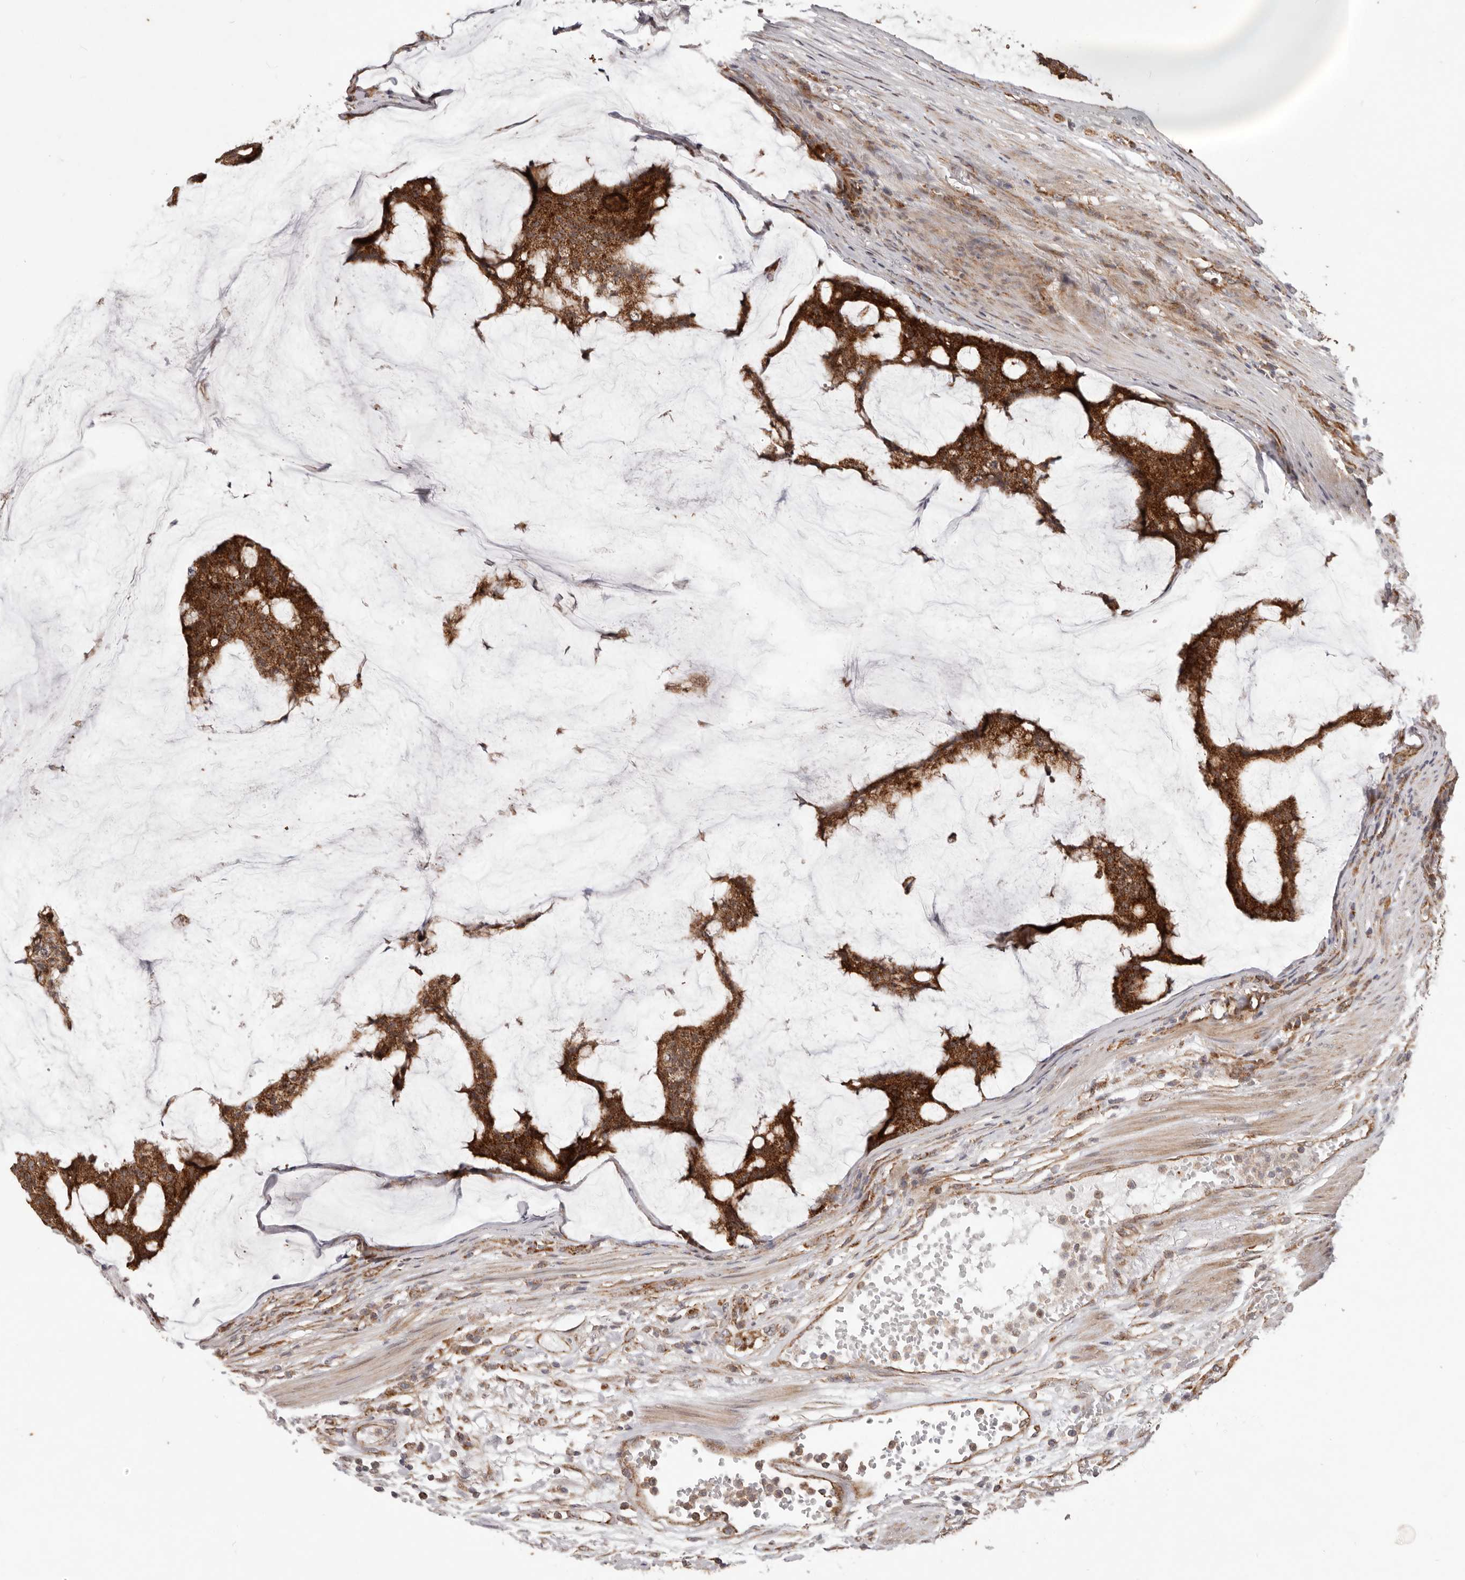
{"staining": {"intensity": "strong", "quantity": ">75%", "location": "cytoplasmic/membranous"}, "tissue": "colorectal cancer", "cell_type": "Tumor cells", "image_type": "cancer", "snomed": [{"axis": "morphology", "description": "Adenocarcinoma, NOS"}, {"axis": "topography", "description": "Colon"}], "caption": "Strong cytoplasmic/membranous expression is identified in approximately >75% of tumor cells in colorectal cancer (adenocarcinoma).", "gene": "MRPS10", "patient": {"sex": "female", "age": 84}}